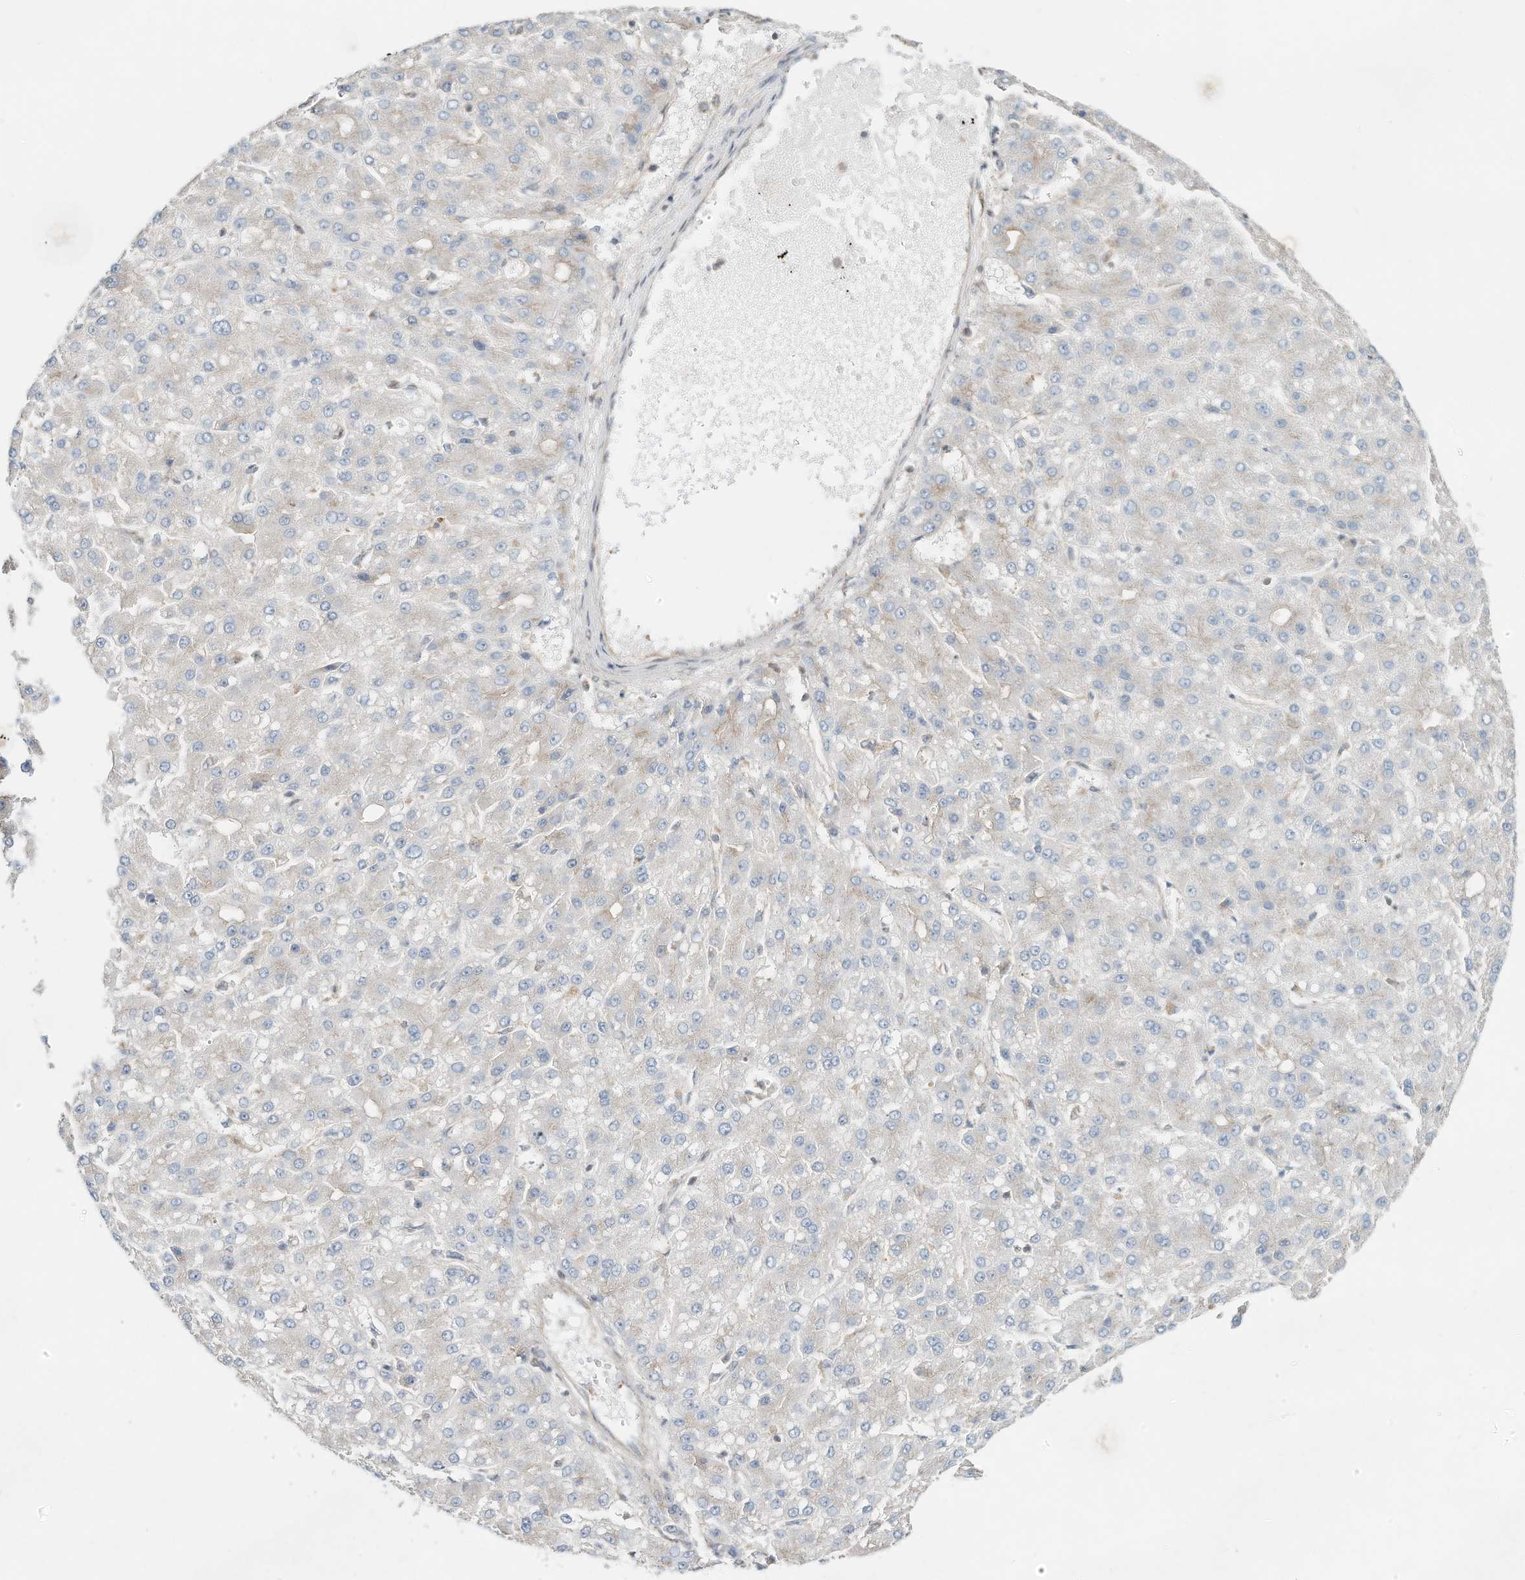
{"staining": {"intensity": "negative", "quantity": "none", "location": "none"}, "tissue": "liver cancer", "cell_type": "Tumor cells", "image_type": "cancer", "snomed": [{"axis": "morphology", "description": "Carcinoma, Hepatocellular, NOS"}, {"axis": "topography", "description": "Liver"}], "caption": "Tumor cells are negative for protein expression in human liver hepatocellular carcinoma. (DAB (3,3'-diaminobenzidine) immunohistochemistry visualized using brightfield microscopy, high magnification).", "gene": "CUX1", "patient": {"sex": "male", "age": 67}}